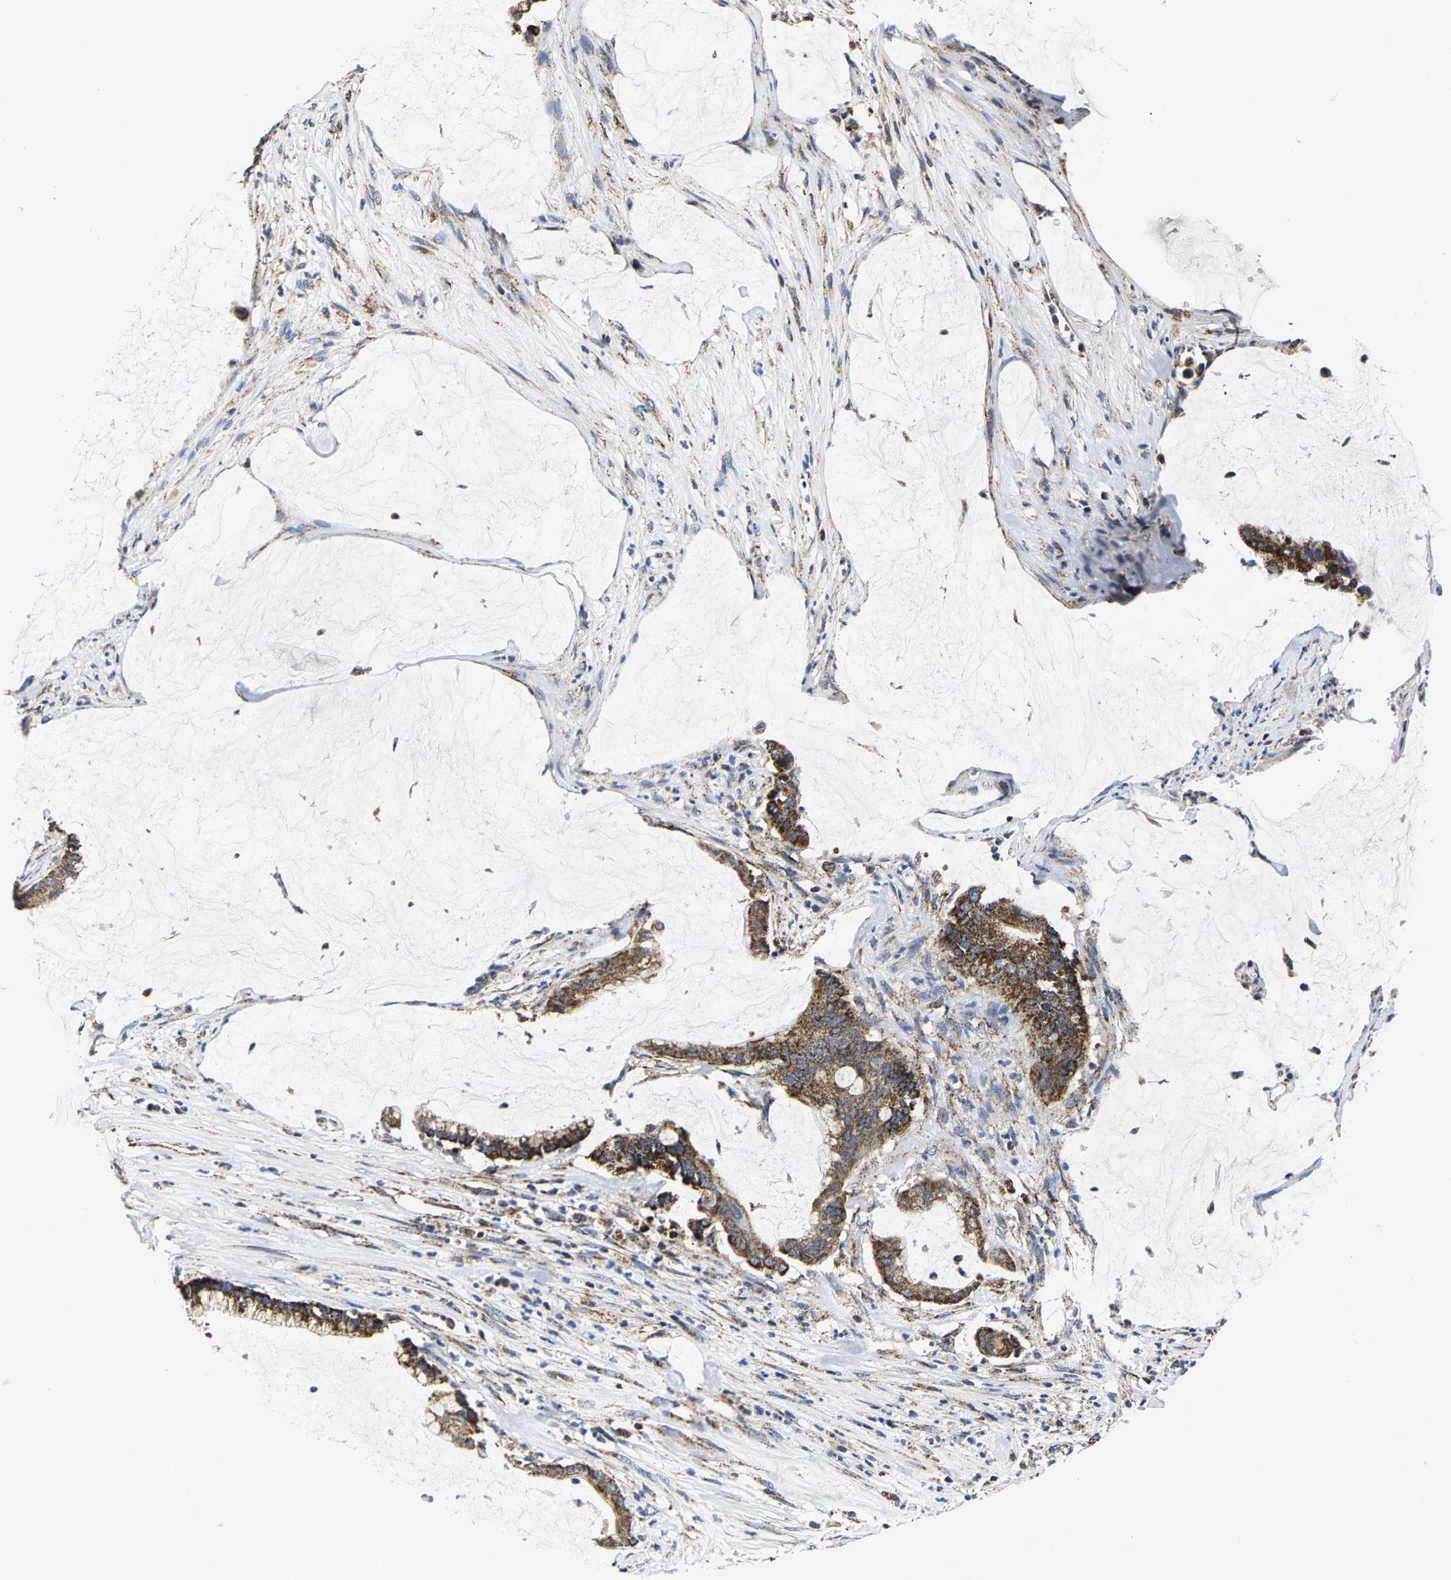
{"staining": {"intensity": "moderate", "quantity": ">75%", "location": "cytoplasmic/membranous"}, "tissue": "pancreatic cancer", "cell_type": "Tumor cells", "image_type": "cancer", "snomed": [{"axis": "morphology", "description": "Adenocarcinoma, NOS"}, {"axis": "topography", "description": "Pancreas"}], "caption": "A photomicrograph of adenocarcinoma (pancreatic) stained for a protein shows moderate cytoplasmic/membranous brown staining in tumor cells.", "gene": "SHMT2", "patient": {"sex": "male", "age": 41}}